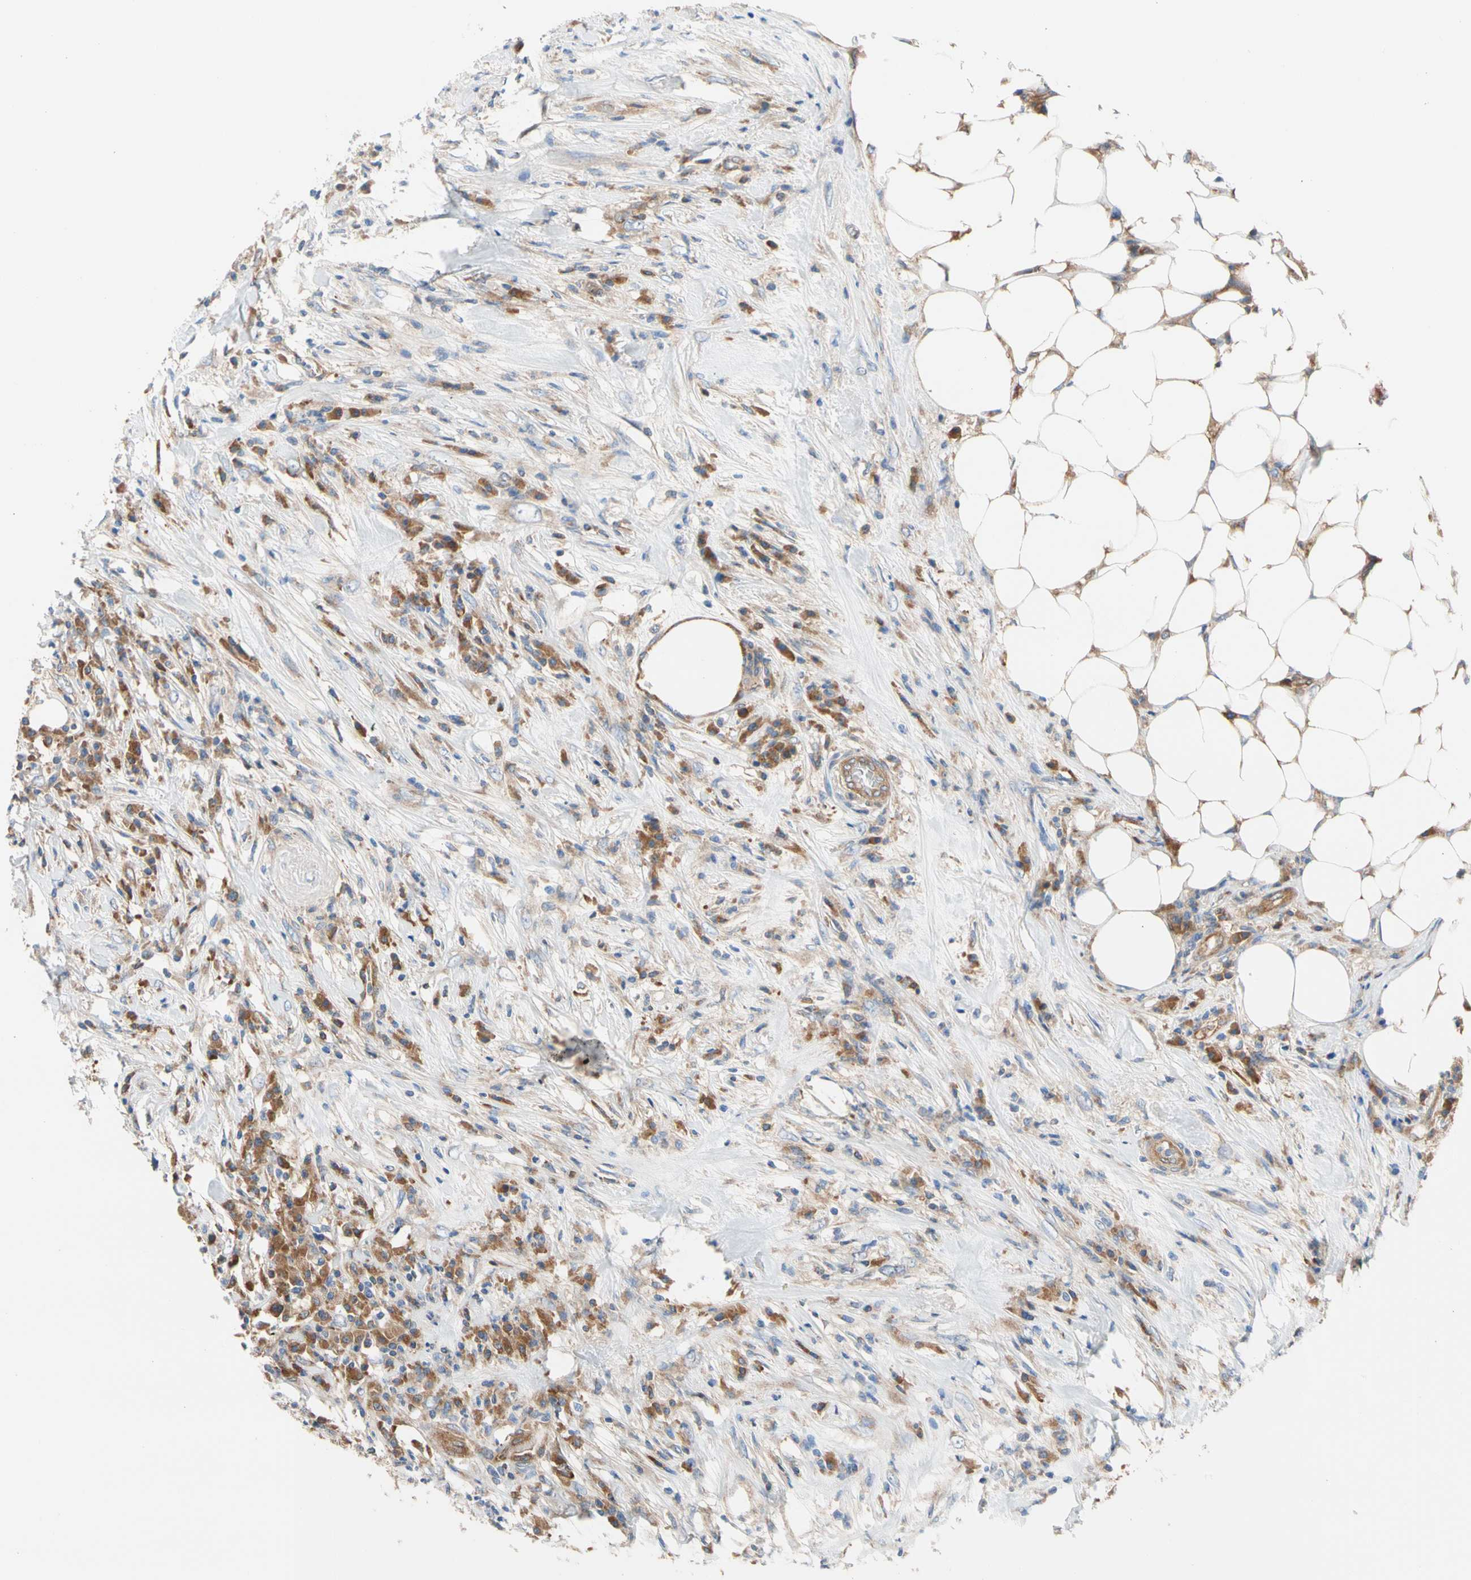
{"staining": {"intensity": "strong", "quantity": ">75%", "location": "cytoplasmic/membranous"}, "tissue": "colorectal cancer", "cell_type": "Tumor cells", "image_type": "cancer", "snomed": [{"axis": "morphology", "description": "Adenocarcinoma, NOS"}, {"axis": "topography", "description": "Colon"}], "caption": "Protein expression analysis of adenocarcinoma (colorectal) exhibits strong cytoplasmic/membranous positivity in about >75% of tumor cells.", "gene": "GPHN", "patient": {"sex": "male", "age": 71}}